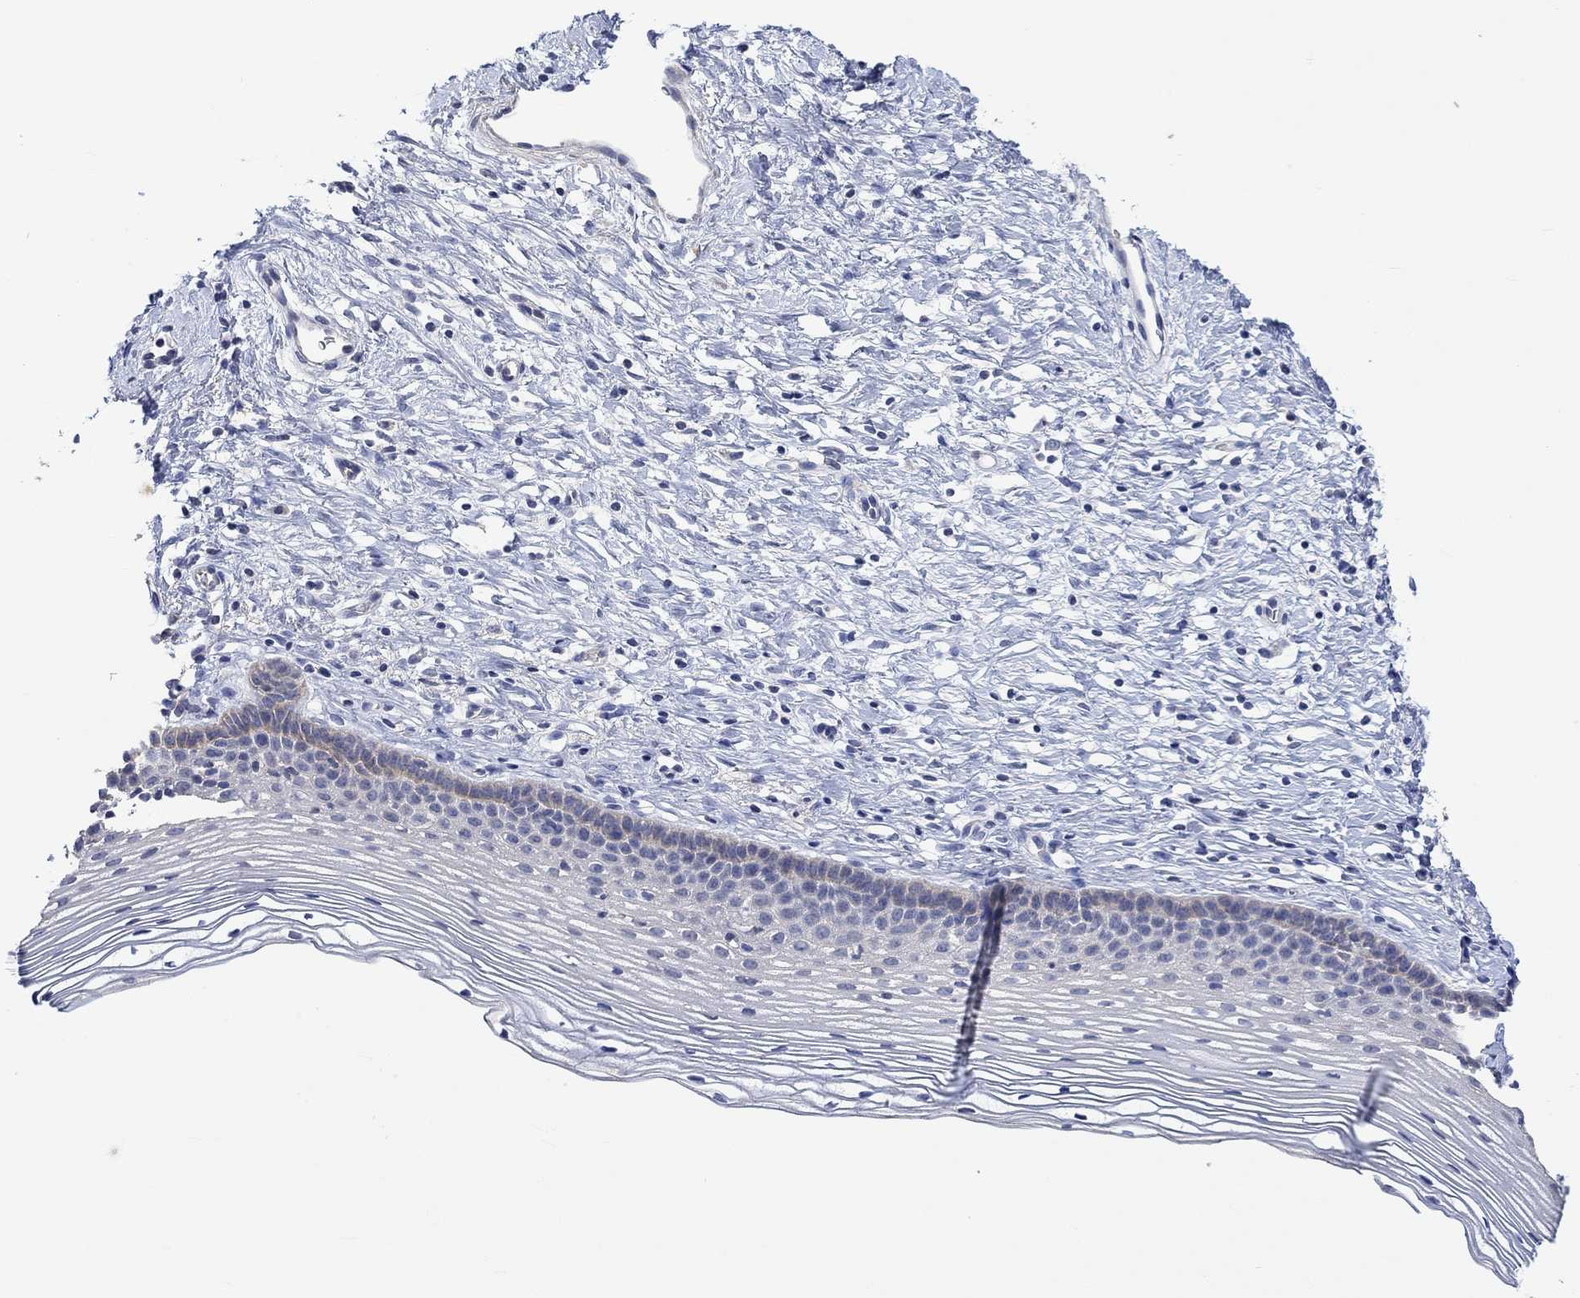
{"staining": {"intensity": "negative", "quantity": "none", "location": "none"}, "tissue": "cervix", "cell_type": "Glandular cells", "image_type": "normal", "snomed": [{"axis": "morphology", "description": "Normal tissue, NOS"}, {"axis": "topography", "description": "Cervix"}], "caption": "Glandular cells are negative for brown protein staining in benign cervix. Nuclei are stained in blue.", "gene": "AGRP", "patient": {"sex": "female", "age": 39}}